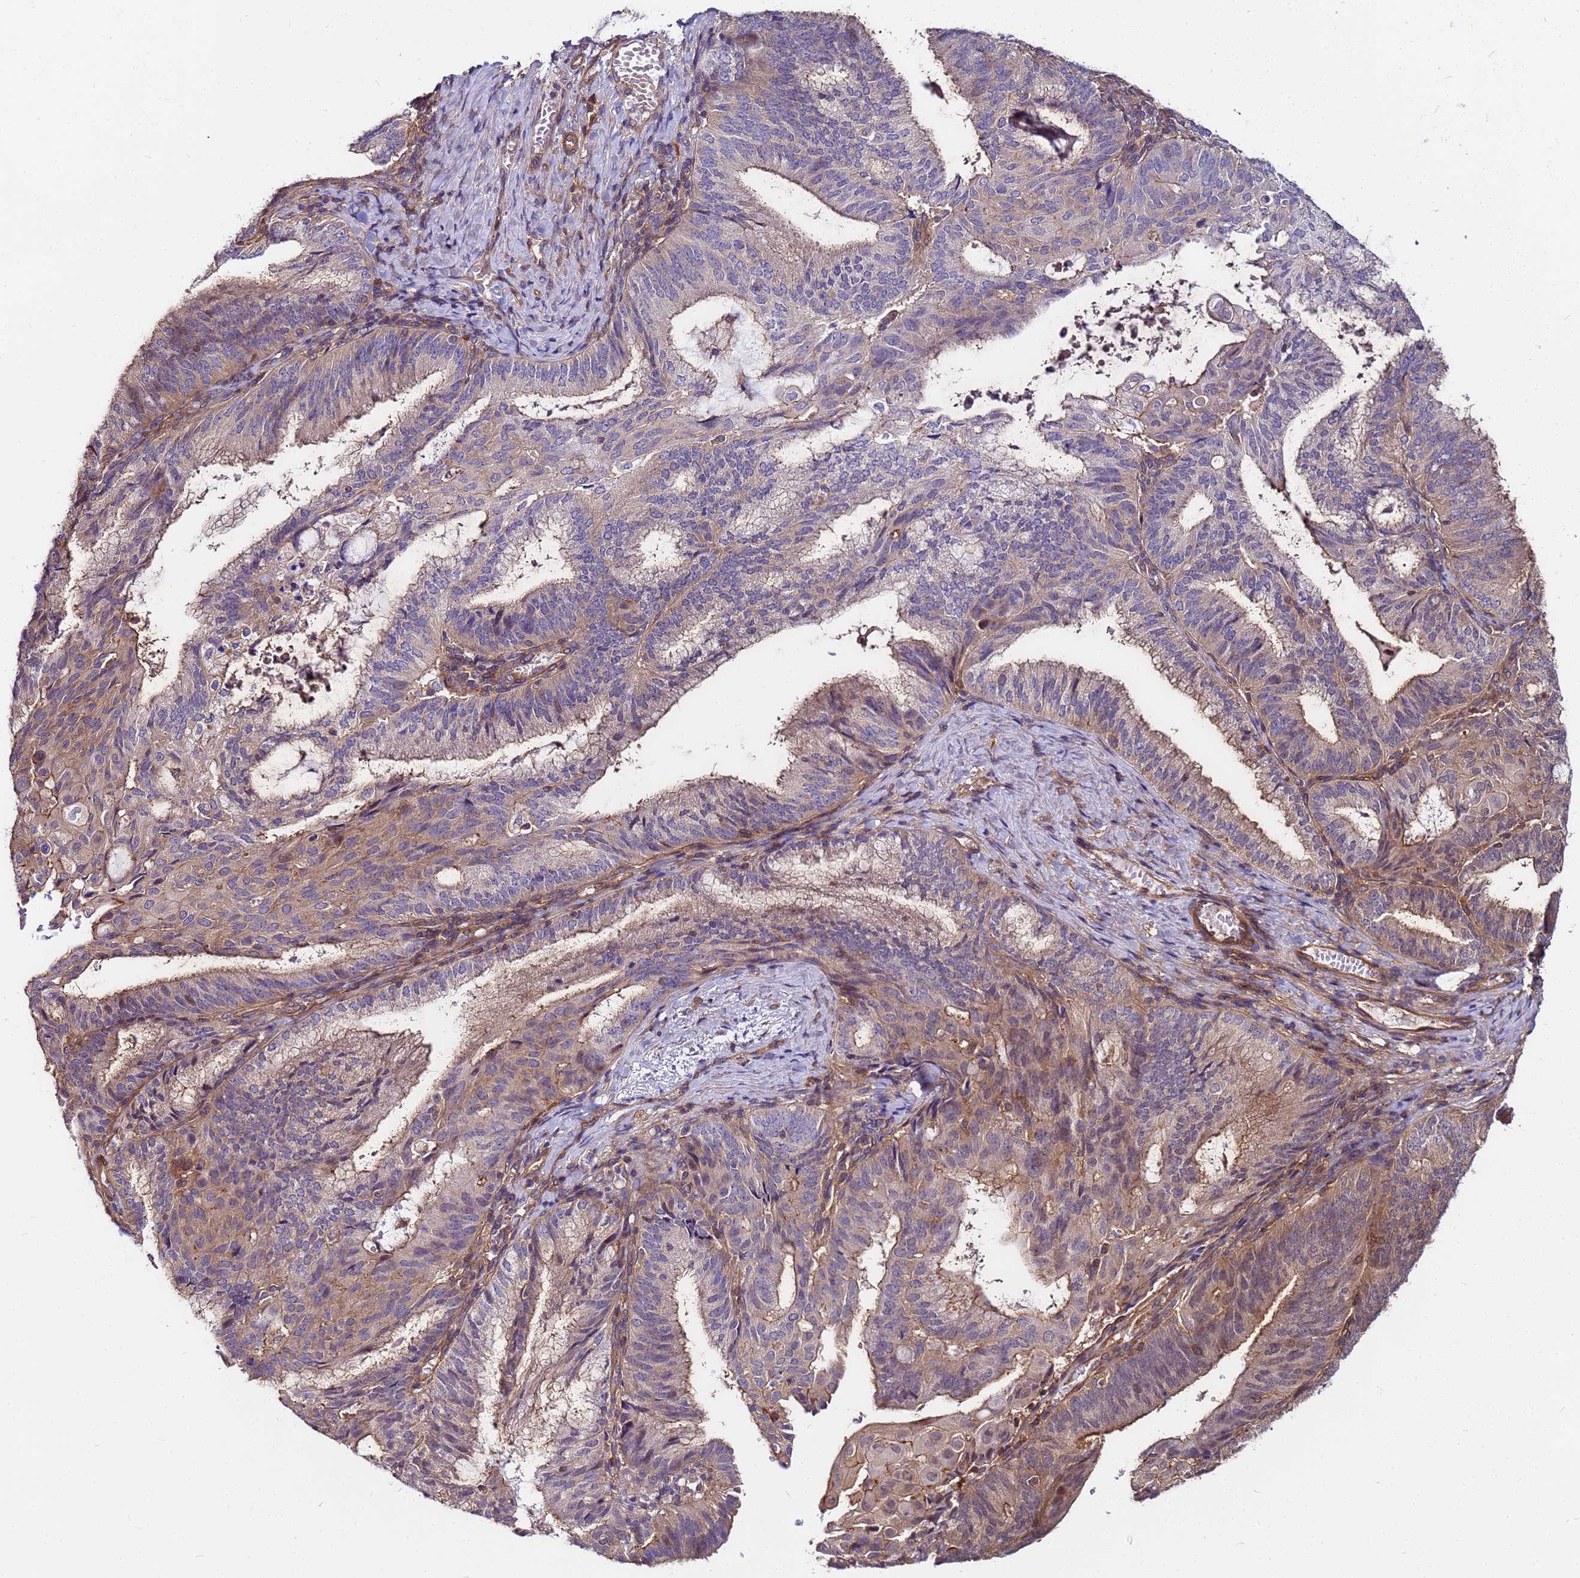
{"staining": {"intensity": "moderate", "quantity": "<25%", "location": "cytoplasmic/membranous"}, "tissue": "endometrial cancer", "cell_type": "Tumor cells", "image_type": "cancer", "snomed": [{"axis": "morphology", "description": "Adenocarcinoma, NOS"}, {"axis": "topography", "description": "Endometrium"}], "caption": "Brown immunohistochemical staining in human endometrial cancer shows moderate cytoplasmic/membranous staining in about <25% of tumor cells.", "gene": "STK38", "patient": {"sex": "female", "age": 49}}